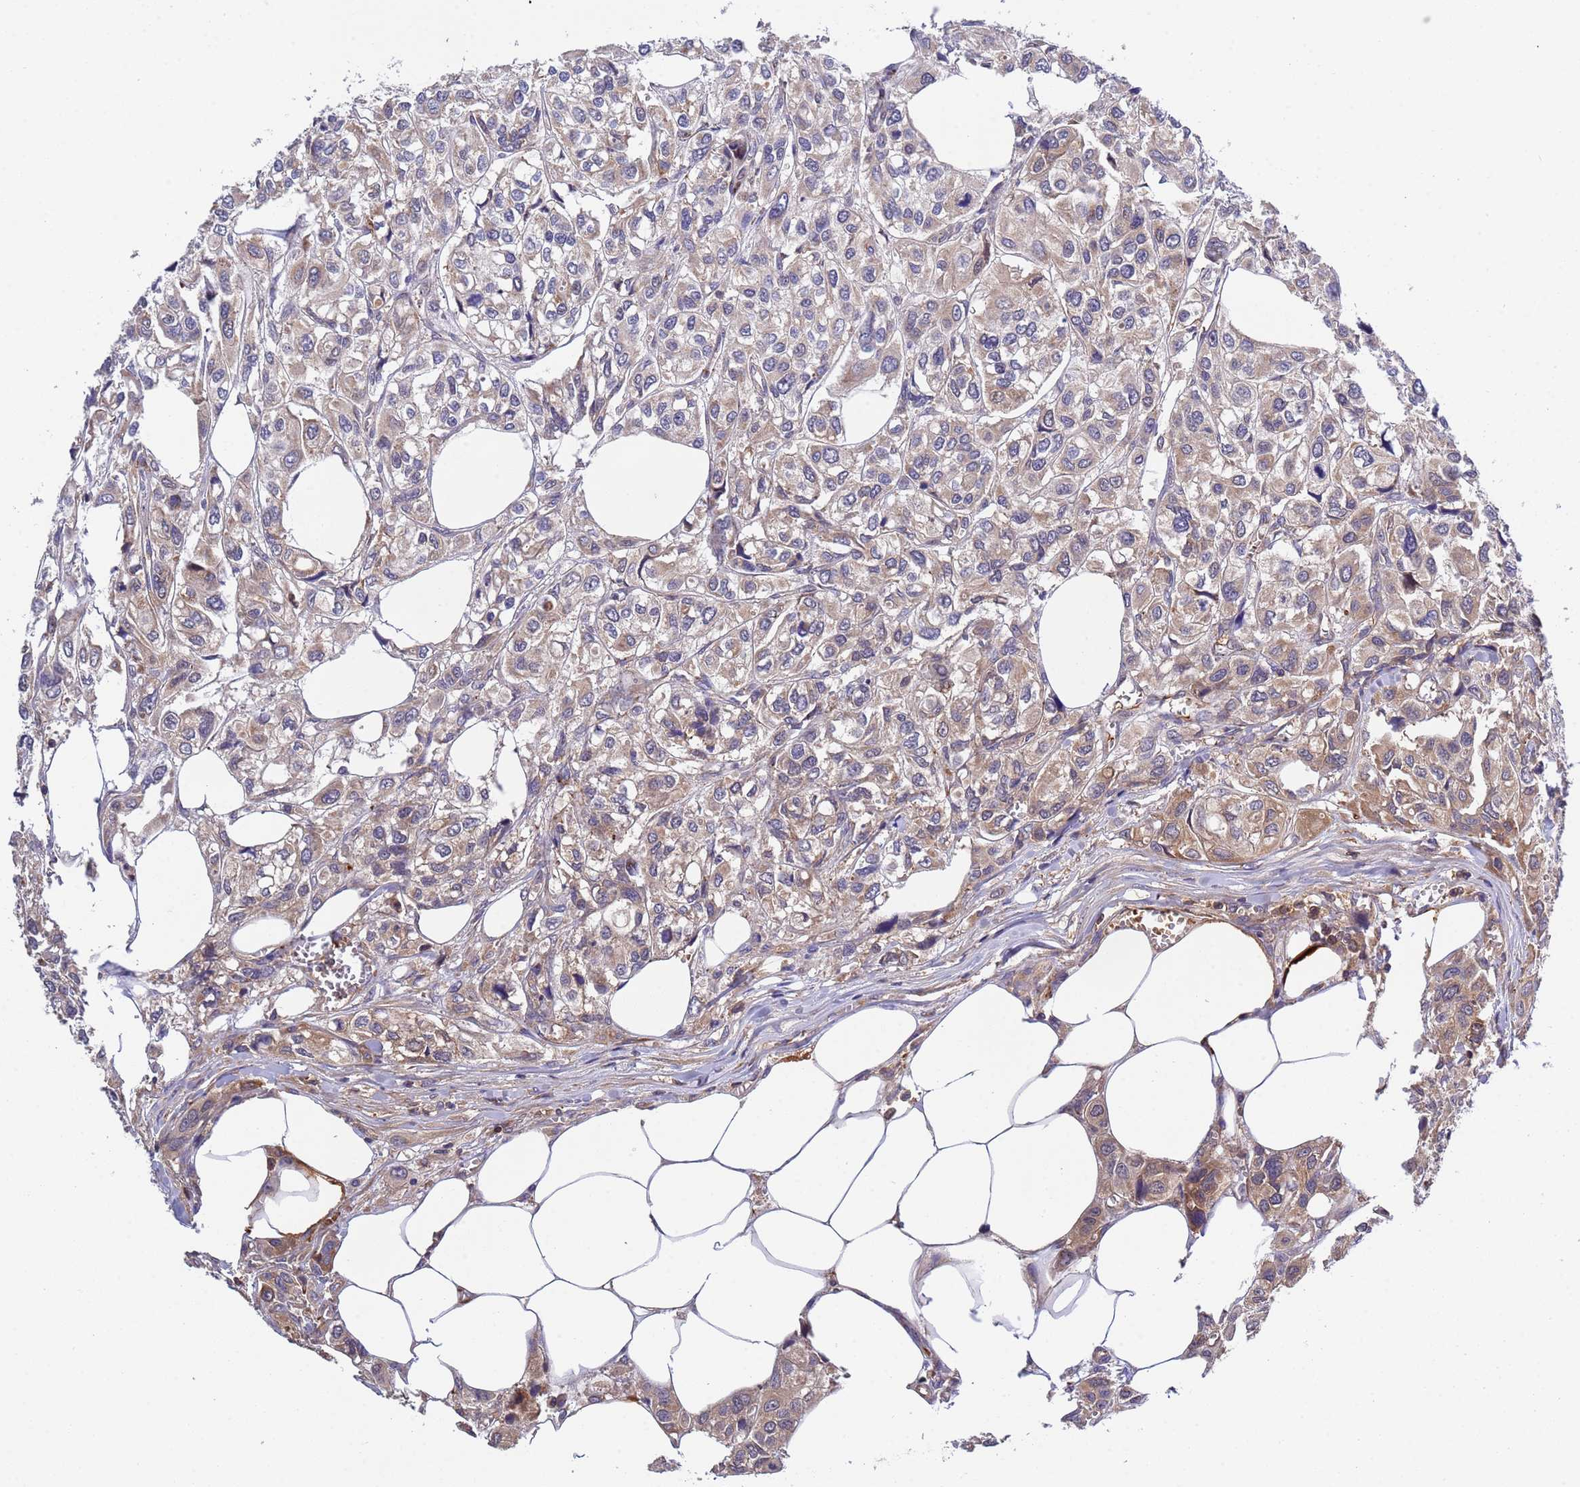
{"staining": {"intensity": "moderate", "quantity": "25%-75%", "location": "cytoplasmic/membranous"}, "tissue": "urothelial cancer", "cell_type": "Tumor cells", "image_type": "cancer", "snomed": [{"axis": "morphology", "description": "Urothelial carcinoma, High grade"}, {"axis": "topography", "description": "Urinary bladder"}], "caption": "IHC of urothelial cancer shows medium levels of moderate cytoplasmic/membranous positivity in about 25%-75% of tumor cells. (brown staining indicates protein expression, while blue staining denotes nuclei).", "gene": "PARP16", "patient": {"sex": "male", "age": 67}}